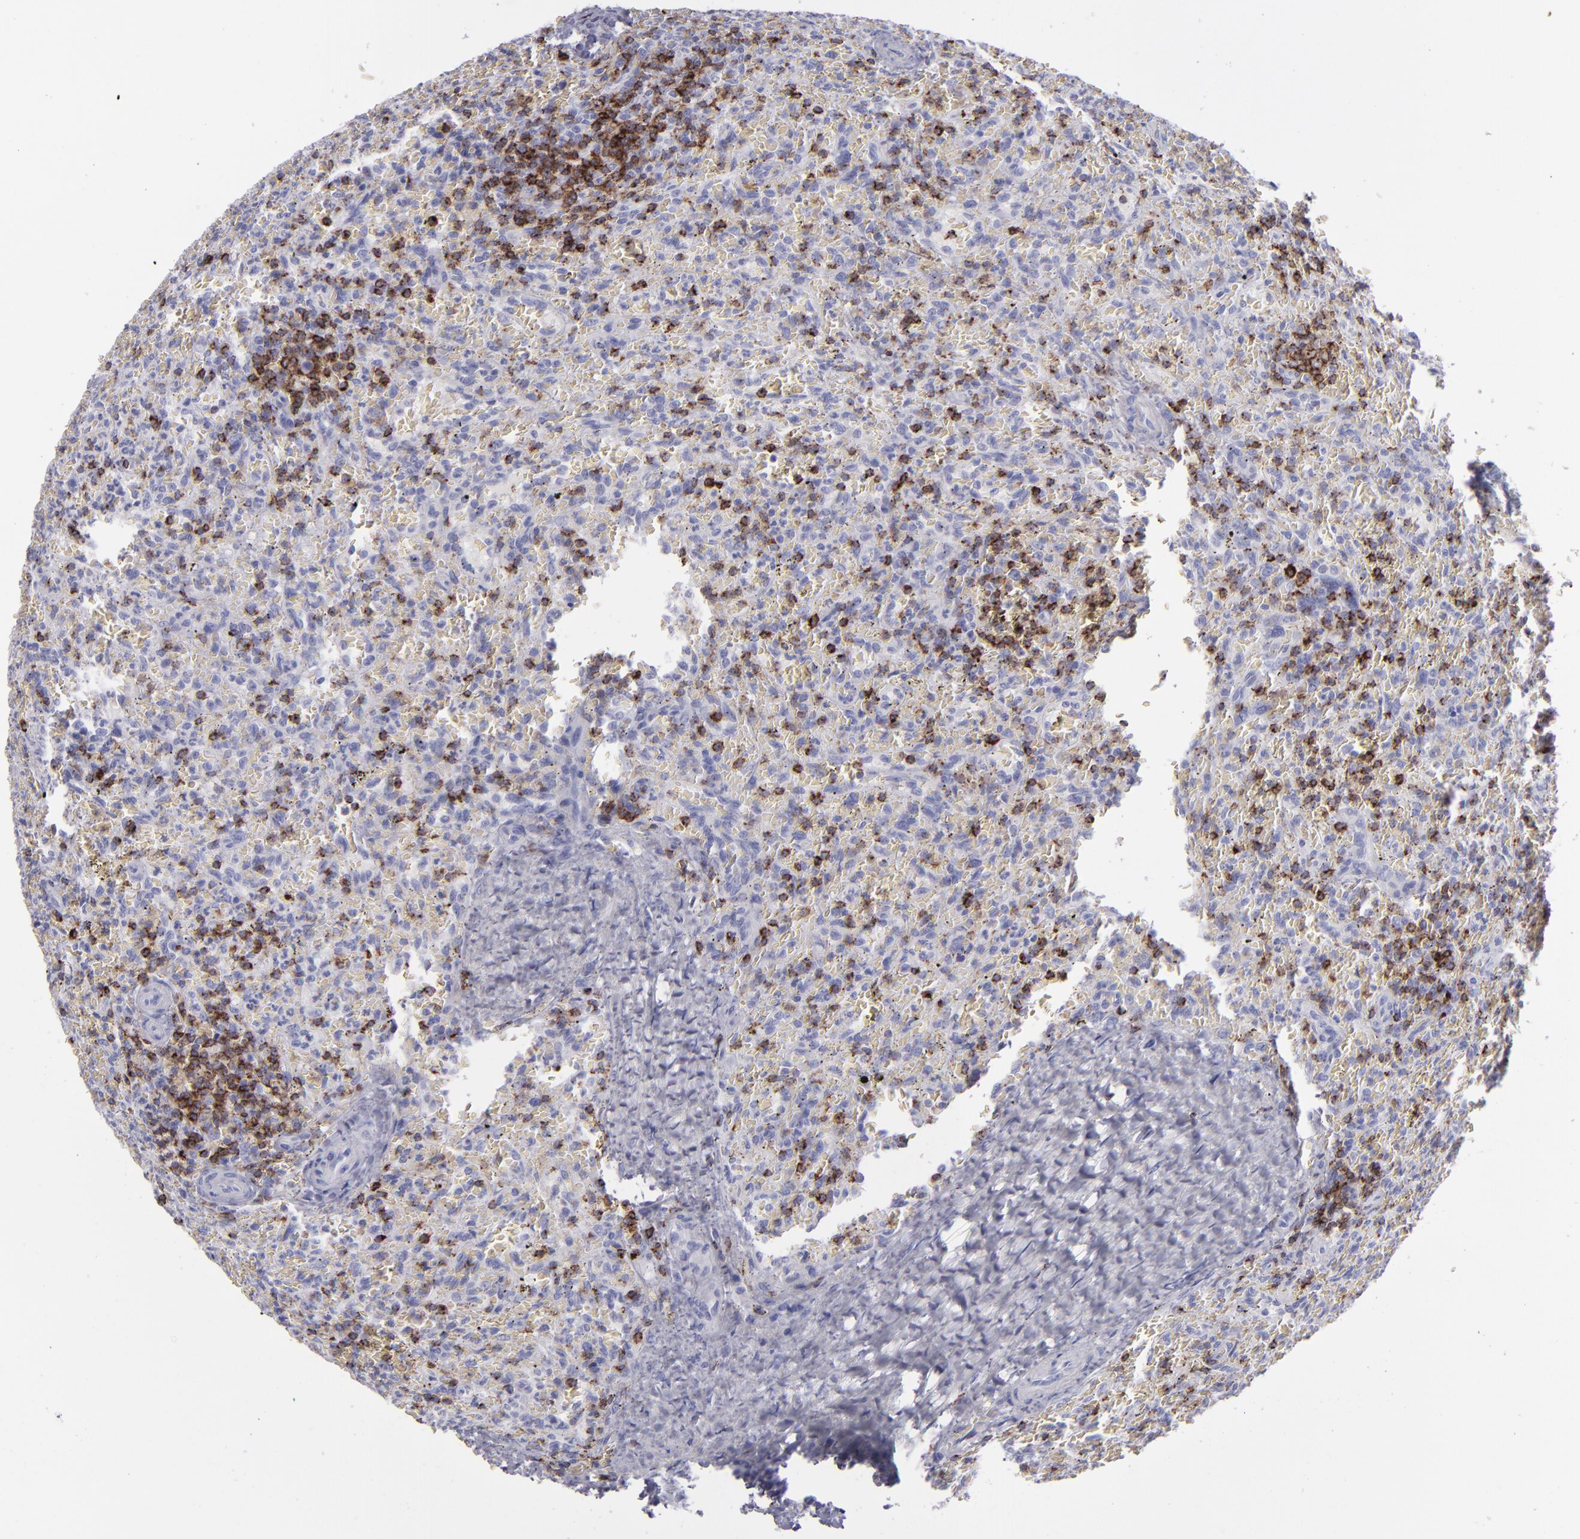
{"staining": {"intensity": "moderate", "quantity": "25%-75%", "location": "cytoplasmic/membranous"}, "tissue": "lymphoma", "cell_type": "Tumor cells", "image_type": "cancer", "snomed": [{"axis": "morphology", "description": "Malignant lymphoma, non-Hodgkin's type, Low grade"}, {"axis": "topography", "description": "Spleen"}], "caption": "Human lymphoma stained with a brown dye displays moderate cytoplasmic/membranous positive positivity in approximately 25%-75% of tumor cells.", "gene": "CD2", "patient": {"sex": "female", "age": 64}}